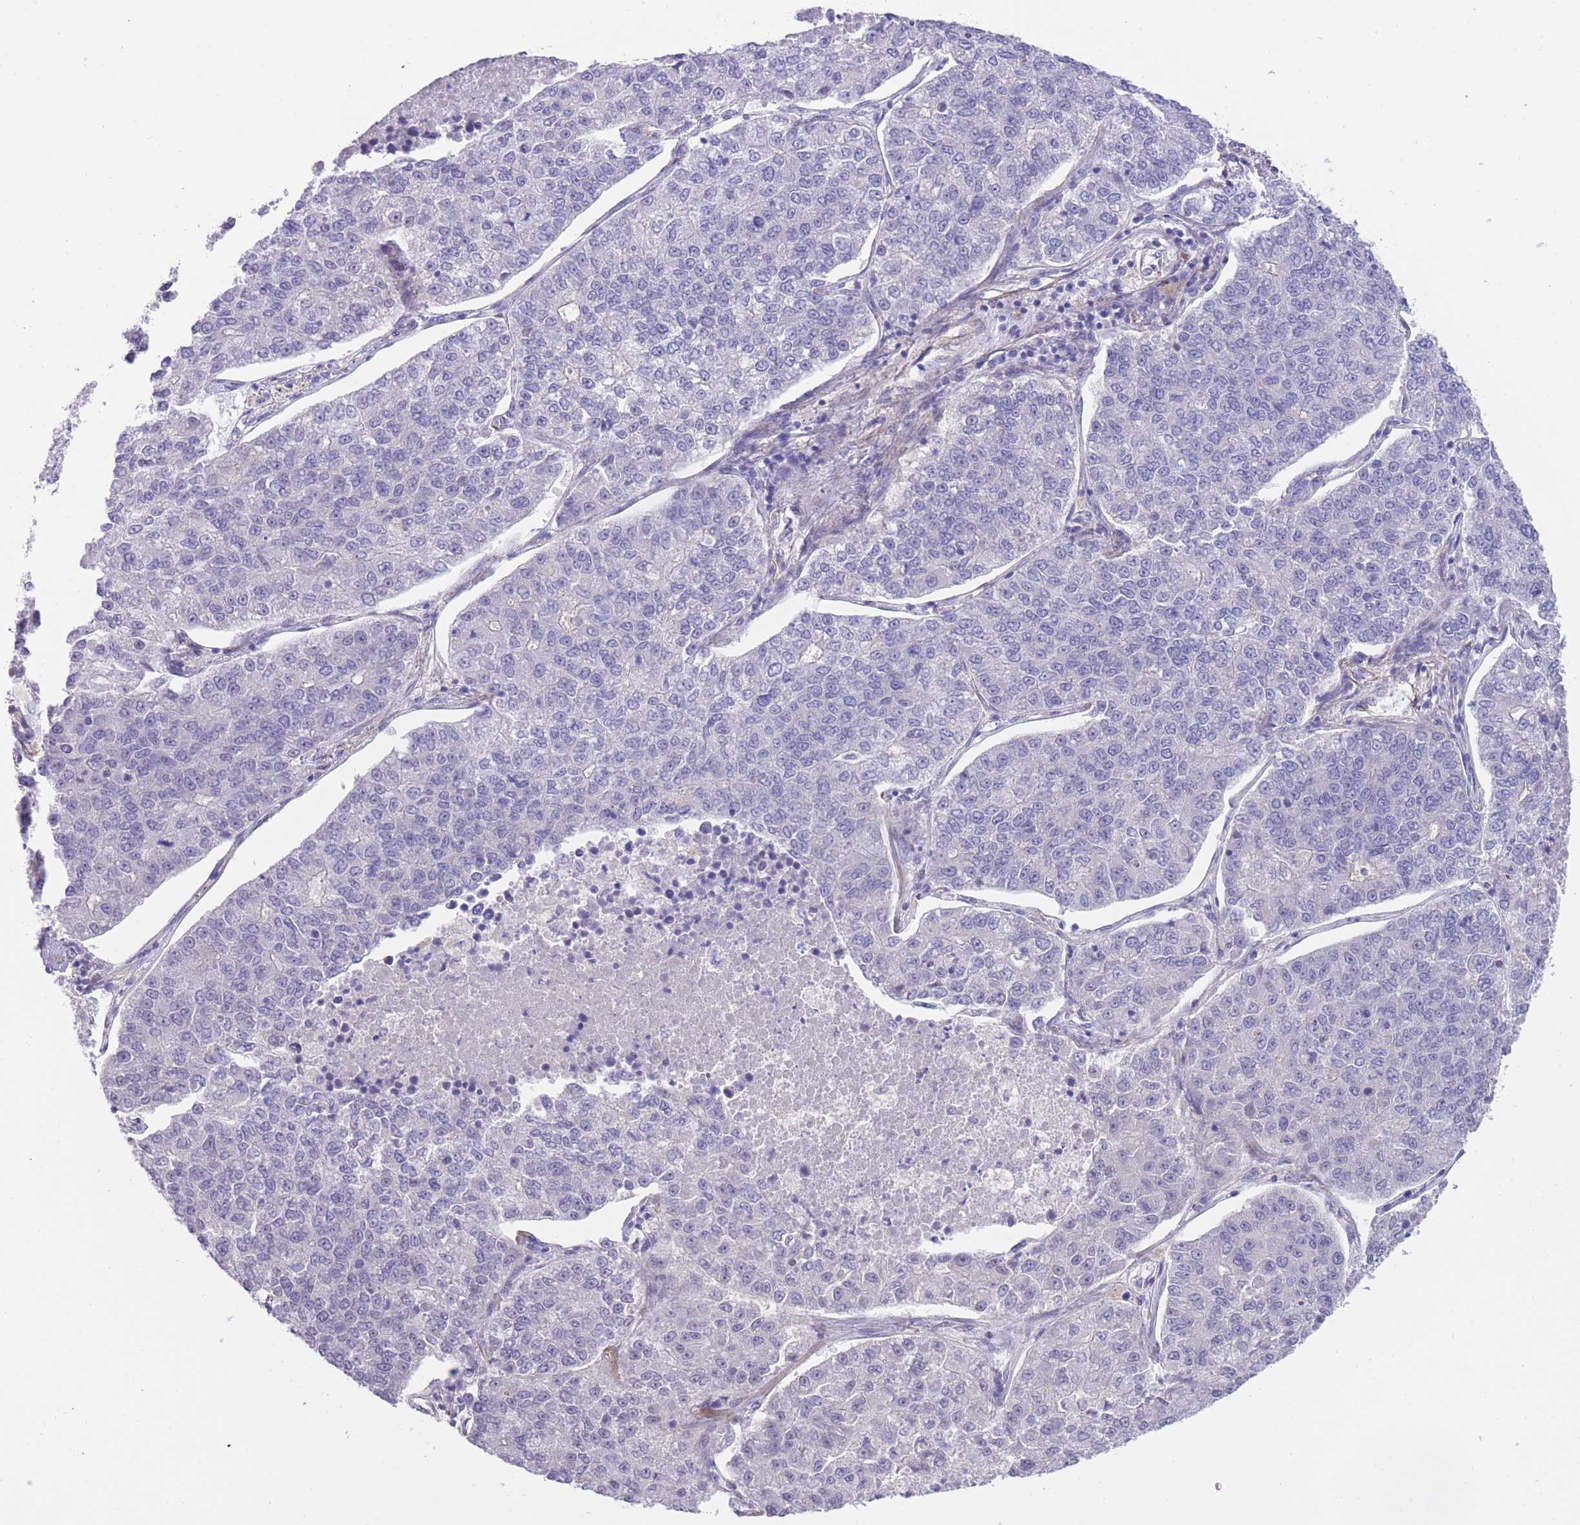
{"staining": {"intensity": "negative", "quantity": "none", "location": "none"}, "tissue": "lung cancer", "cell_type": "Tumor cells", "image_type": "cancer", "snomed": [{"axis": "morphology", "description": "Adenocarcinoma, NOS"}, {"axis": "topography", "description": "Lung"}], "caption": "Micrograph shows no protein positivity in tumor cells of lung adenocarcinoma tissue. (DAB IHC, high magnification).", "gene": "QTRT1", "patient": {"sex": "male", "age": 49}}